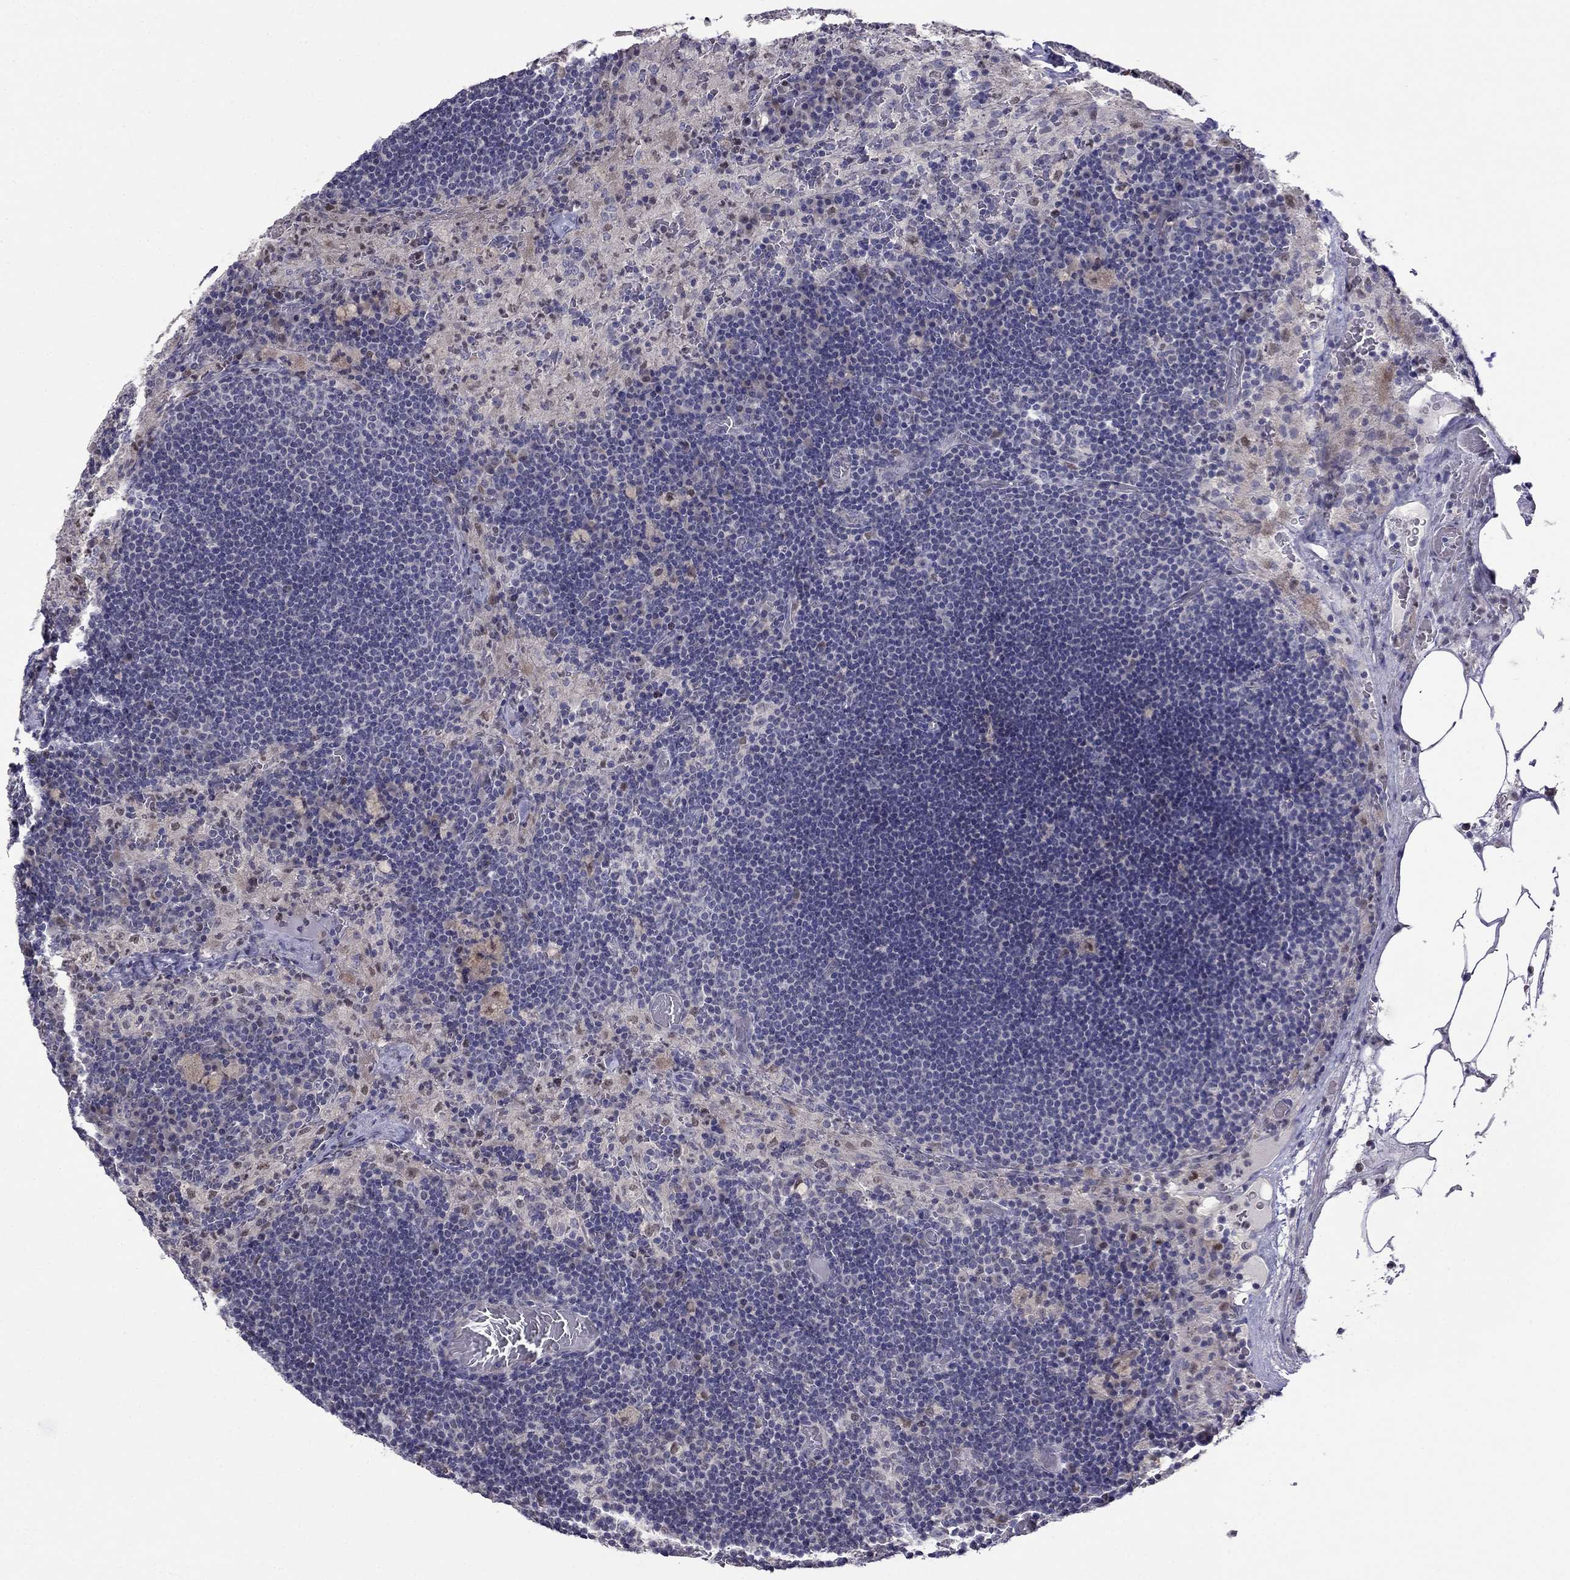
{"staining": {"intensity": "negative", "quantity": "none", "location": "none"}, "tissue": "lymph node", "cell_type": "Germinal center cells", "image_type": "normal", "snomed": [{"axis": "morphology", "description": "Normal tissue, NOS"}, {"axis": "topography", "description": "Lymph node"}], "caption": "The micrograph shows no significant positivity in germinal center cells of lymph node. The staining is performed using DAB brown chromogen with nuclei counter-stained in using hematoxylin.", "gene": "LRRC39", "patient": {"sex": "male", "age": 63}}